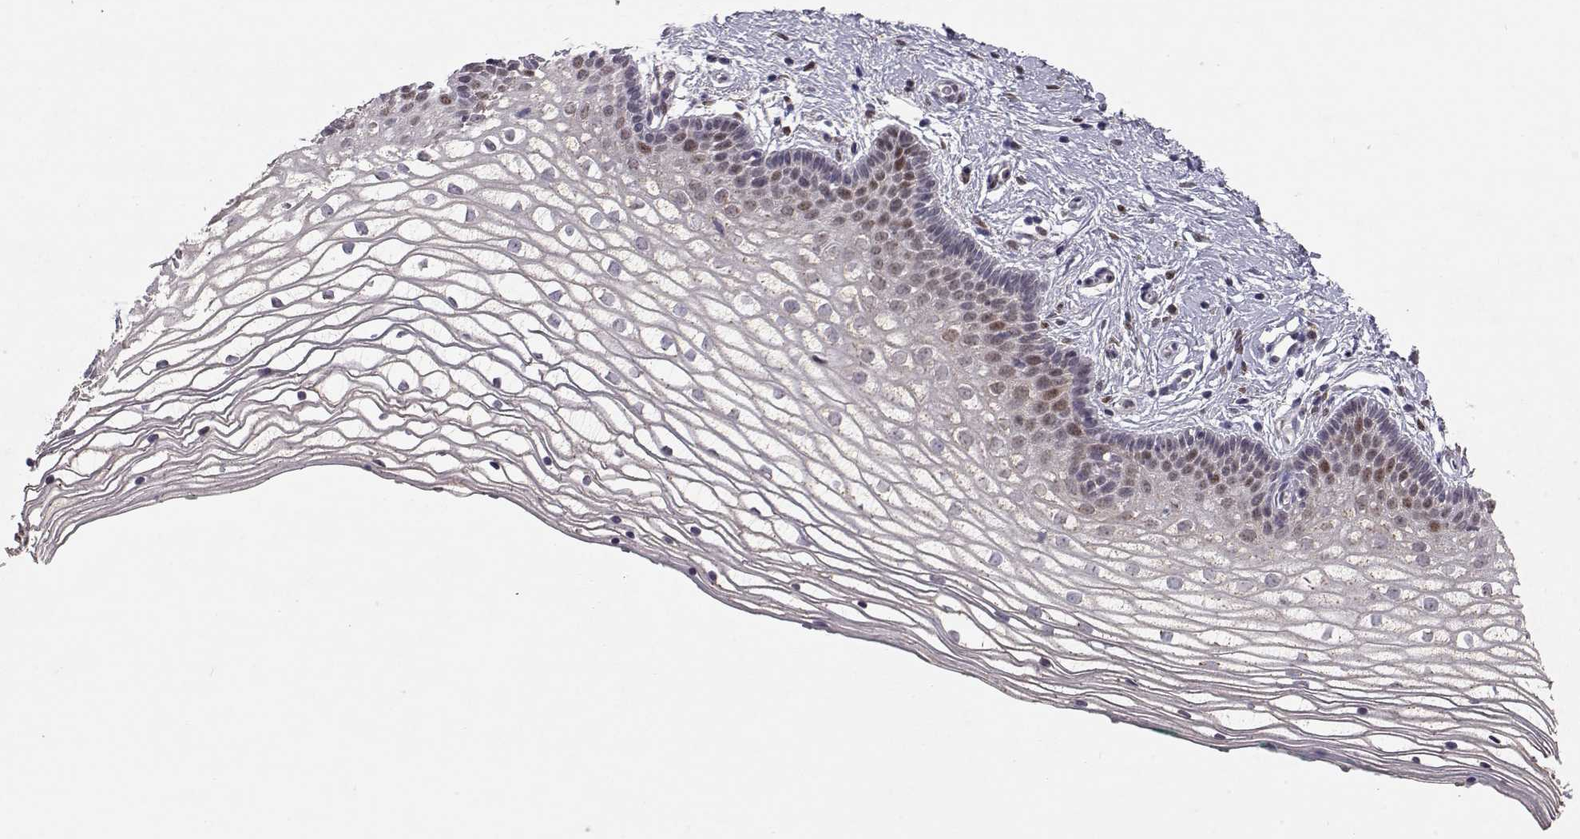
{"staining": {"intensity": "moderate", "quantity": "<25%", "location": "nuclear"}, "tissue": "vagina", "cell_type": "Squamous epithelial cells", "image_type": "normal", "snomed": [{"axis": "morphology", "description": "Normal tissue, NOS"}, {"axis": "topography", "description": "Vagina"}], "caption": "Squamous epithelial cells exhibit low levels of moderate nuclear staining in approximately <25% of cells in unremarkable vagina. (brown staining indicates protein expression, while blue staining denotes nuclei).", "gene": "CDK4", "patient": {"sex": "female", "age": 36}}